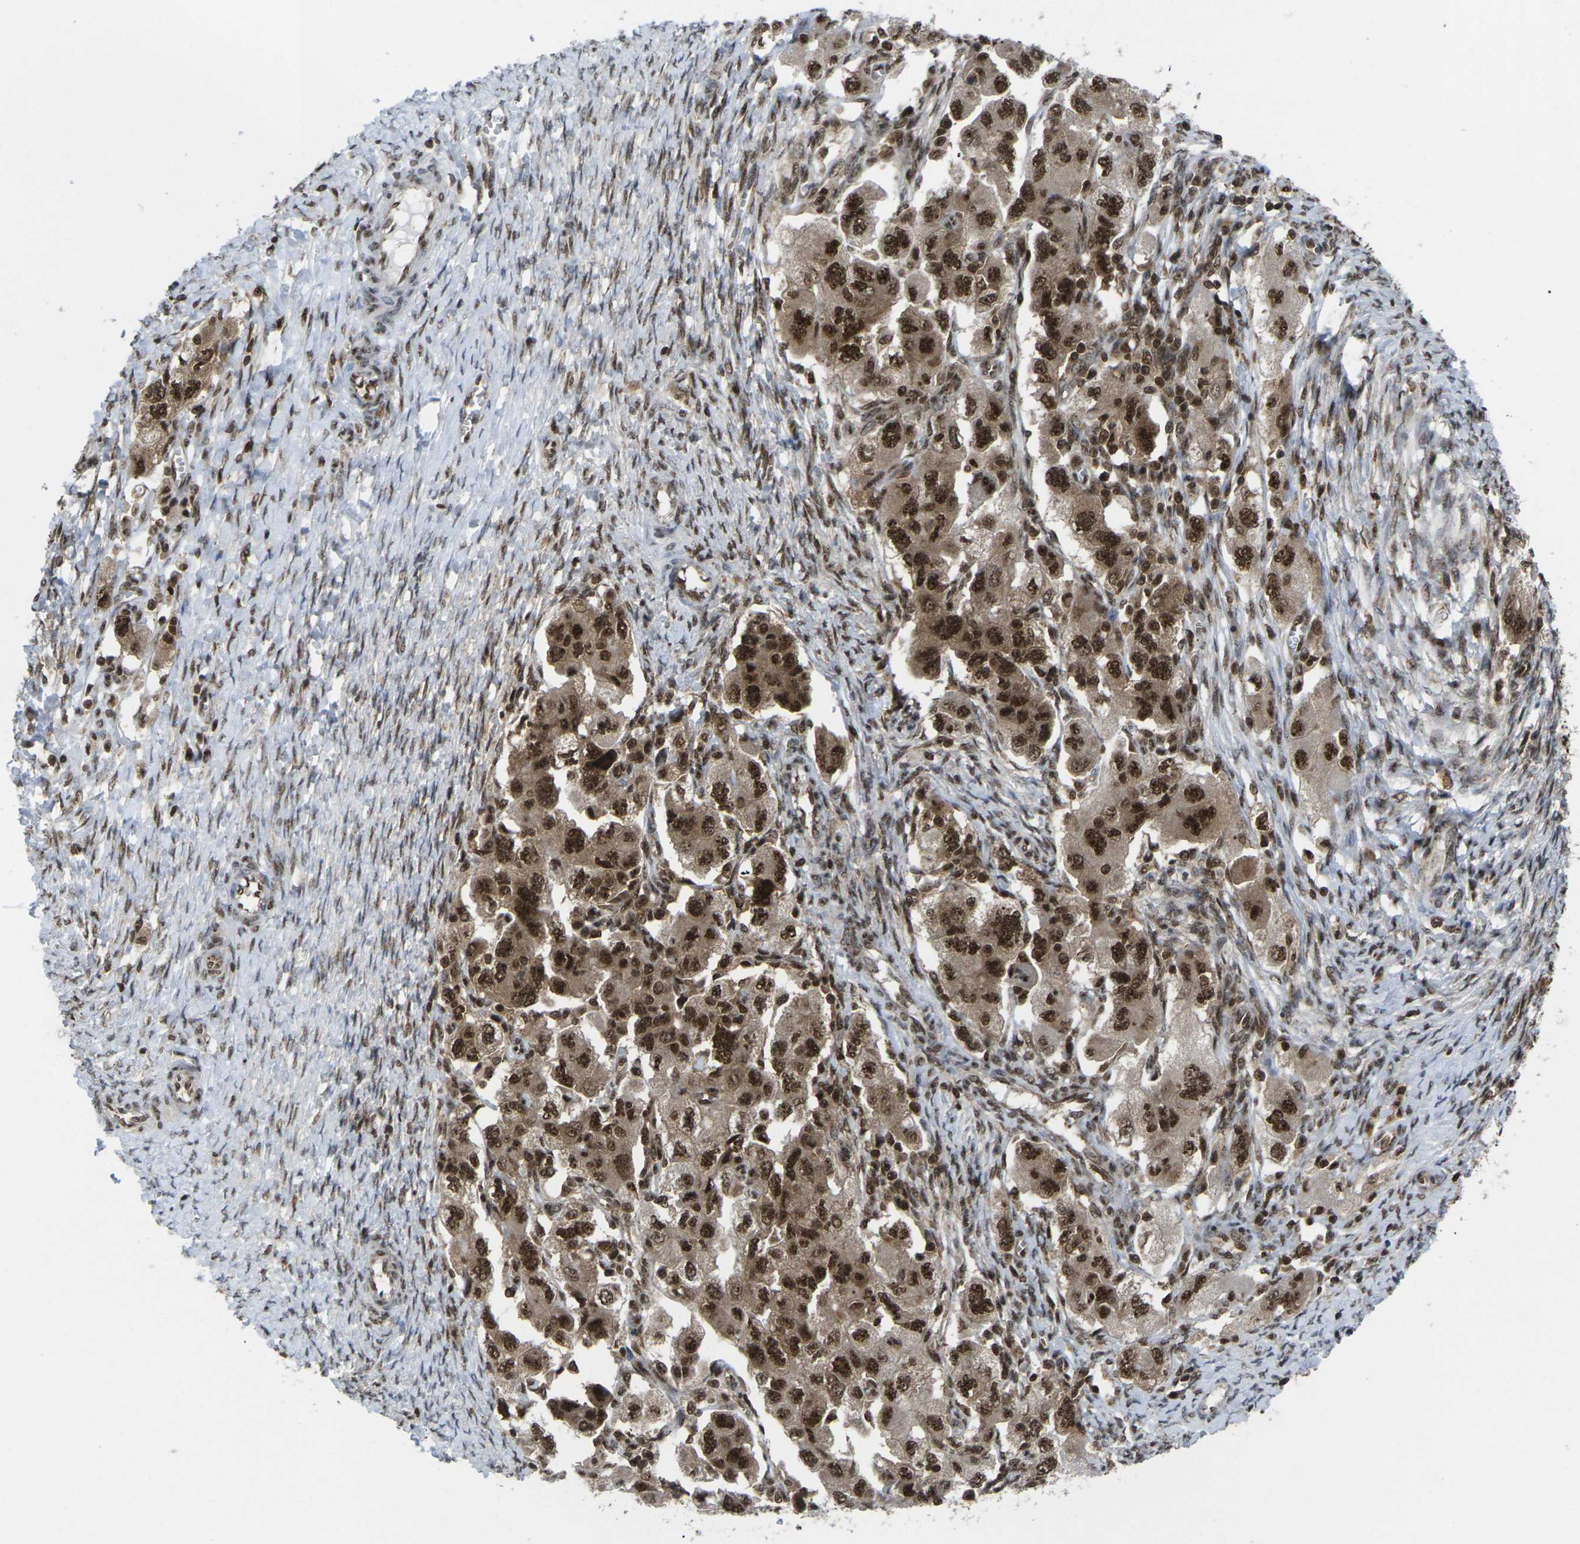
{"staining": {"intensity": "strong", "quantity": ">75%", "location": "cytoplasmic/membranous,nuclear"}, "tissue": "ovarian cancer", "cell_type": "Tumor cells", "image_type": "cancer", "snomed": [{"axis": "morphology", "description": "Carcinoma, NOS"}, {"axis": "morphology", "description": "Cystadenocarcinoma, serous, NOS"}, {"axis": "topography", "description": "Ovary"}], "caption": "A micrograph of ovarian carcinoma stained for a protein demonstrates strong cytoplasmic/membranous and nuclear brown staining in tumor cells.", "gene": "MAGOH", "patient": {"sex": "female", "age": 69}}